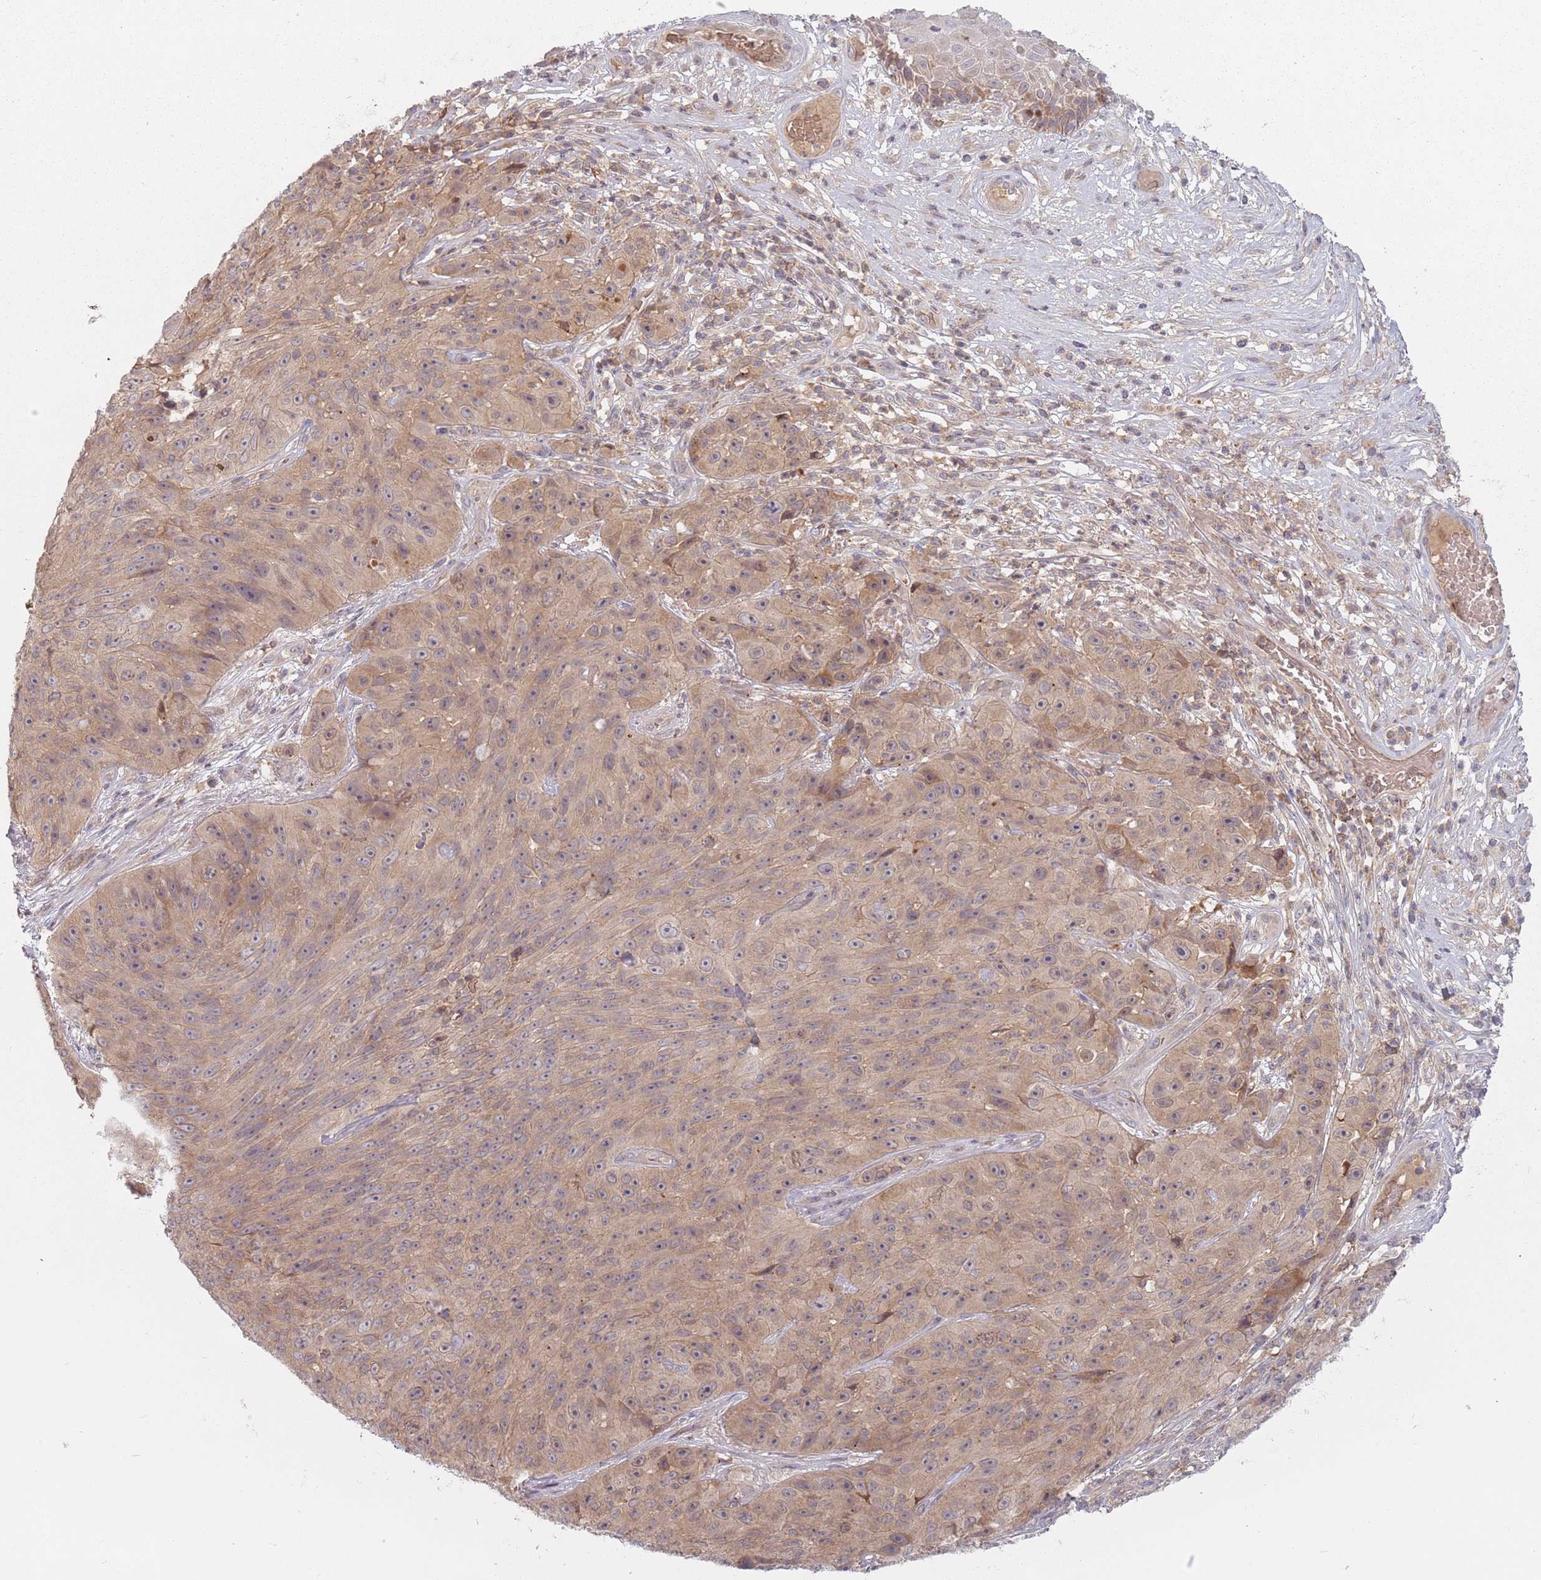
{"staining": {"intensity": "moderate", "quantity": ">75%", "location": "cytoplasmic/membranous"}, "tissue": "skin cancer", "cell_type": "Tumor cells", "image_type": "cancer", "snomed": [{"axis": "morphology", "description": "Squamous cell carcinoma, NOS"}, {"axis": "topography", "description": "Skin"}], "caption": "The photomicrograph demonstrates staining of skin cancer, revealing moderate cytoplasmic/membranous protein expression (brown color) within tumor cells. The protein is shown in brown color, while the nuclei are stained blue.", "gene": "ASB13", "patient": {"sex": "female", "age": 87}}